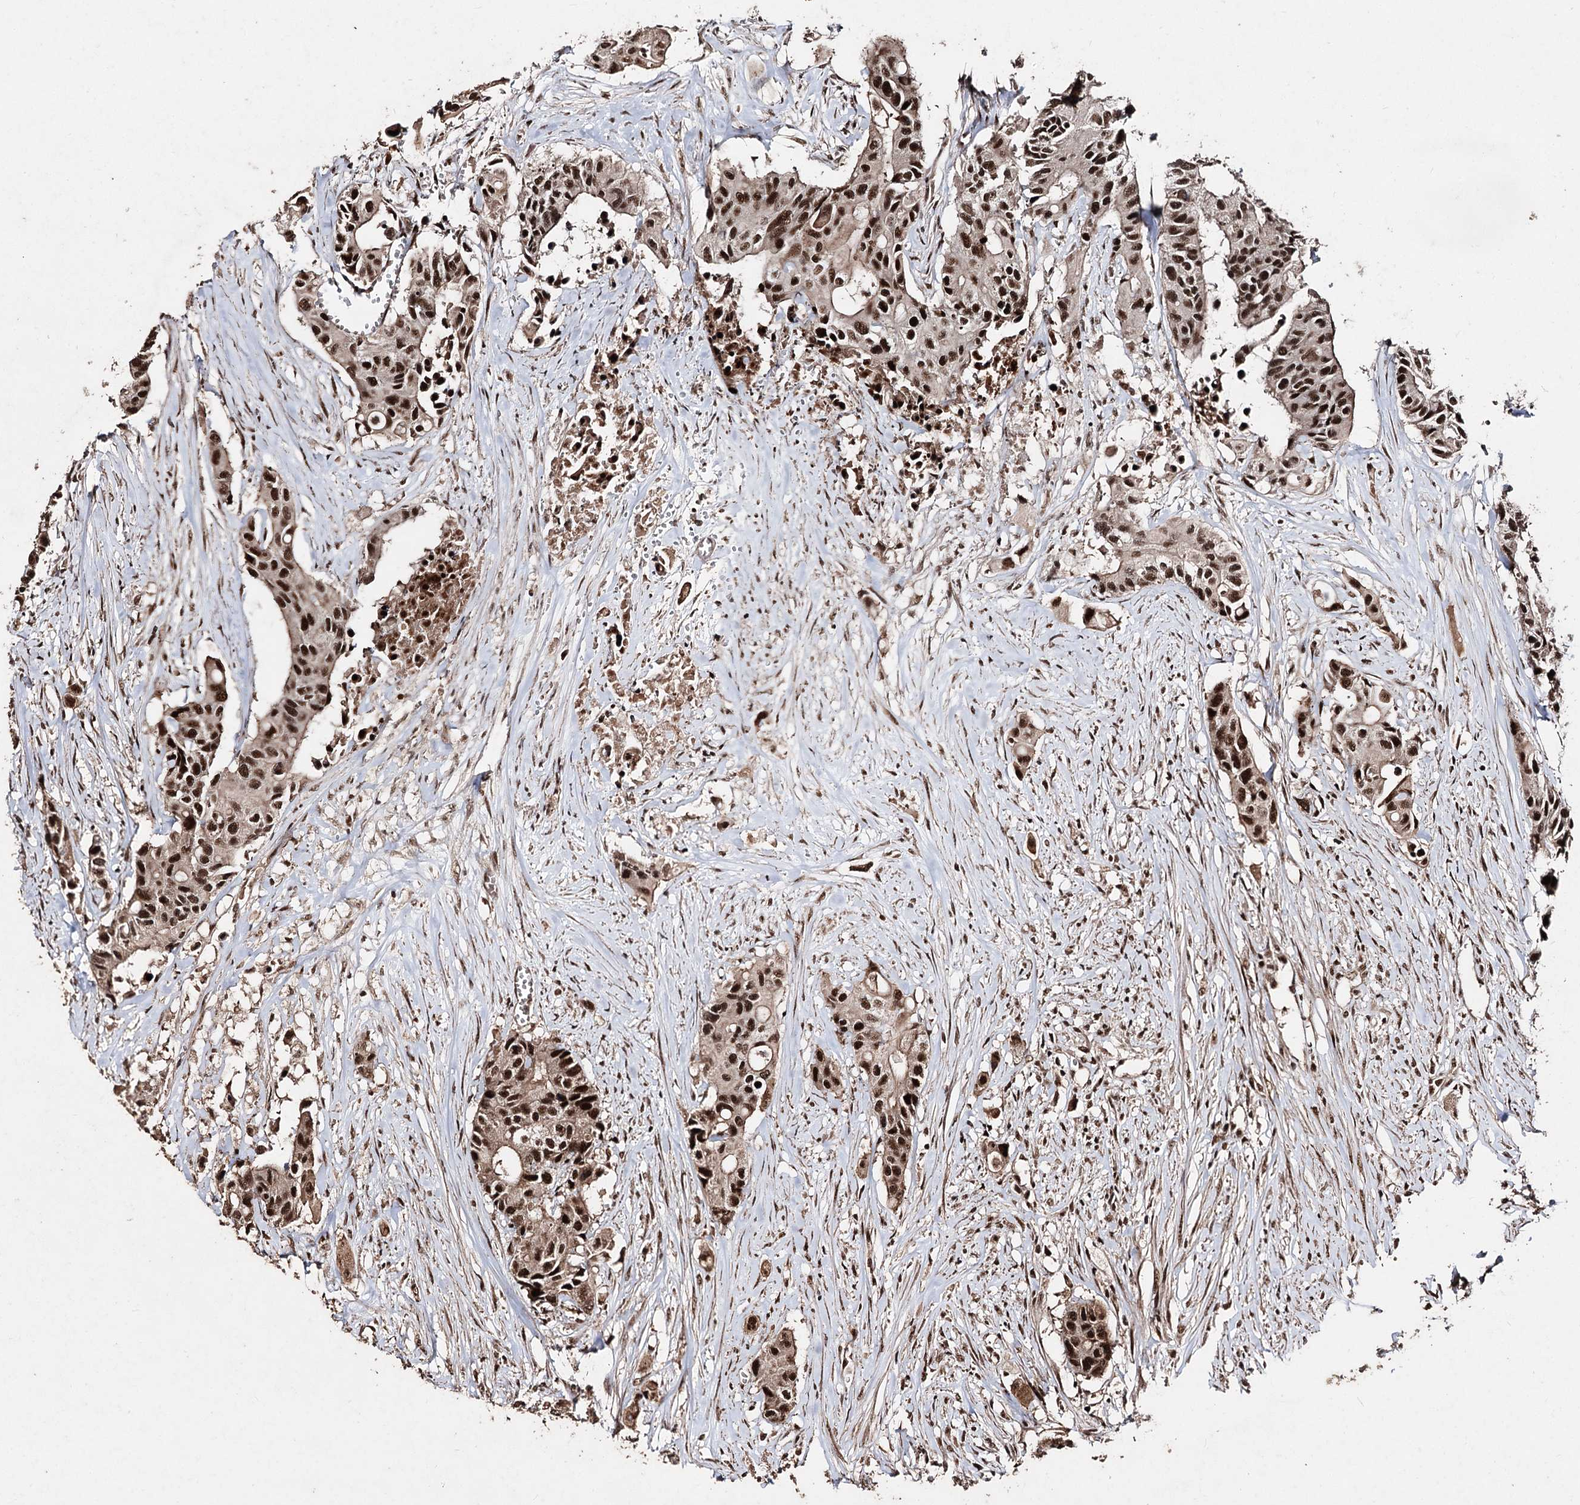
{"staining": {"intensity": "strong", "quantity": ">75%", "location": "nuclear"}, "tissue": "colorectal cancer", "cell_type": "Tumor cells", "image_type": "cancer", "snomed": [{"axis": "morphology", "description": "Adenocarcinoma, NOS"}, {"axis": "topography", "description": "Colon"}], "caption": "Protein staining by IHC exhibits strong nuclear expression in about >75% of tumor cells in adenocarcinoma (colorectal).", "gene": "U2SURP", "patient": {"sex": "male", "age": 77}}